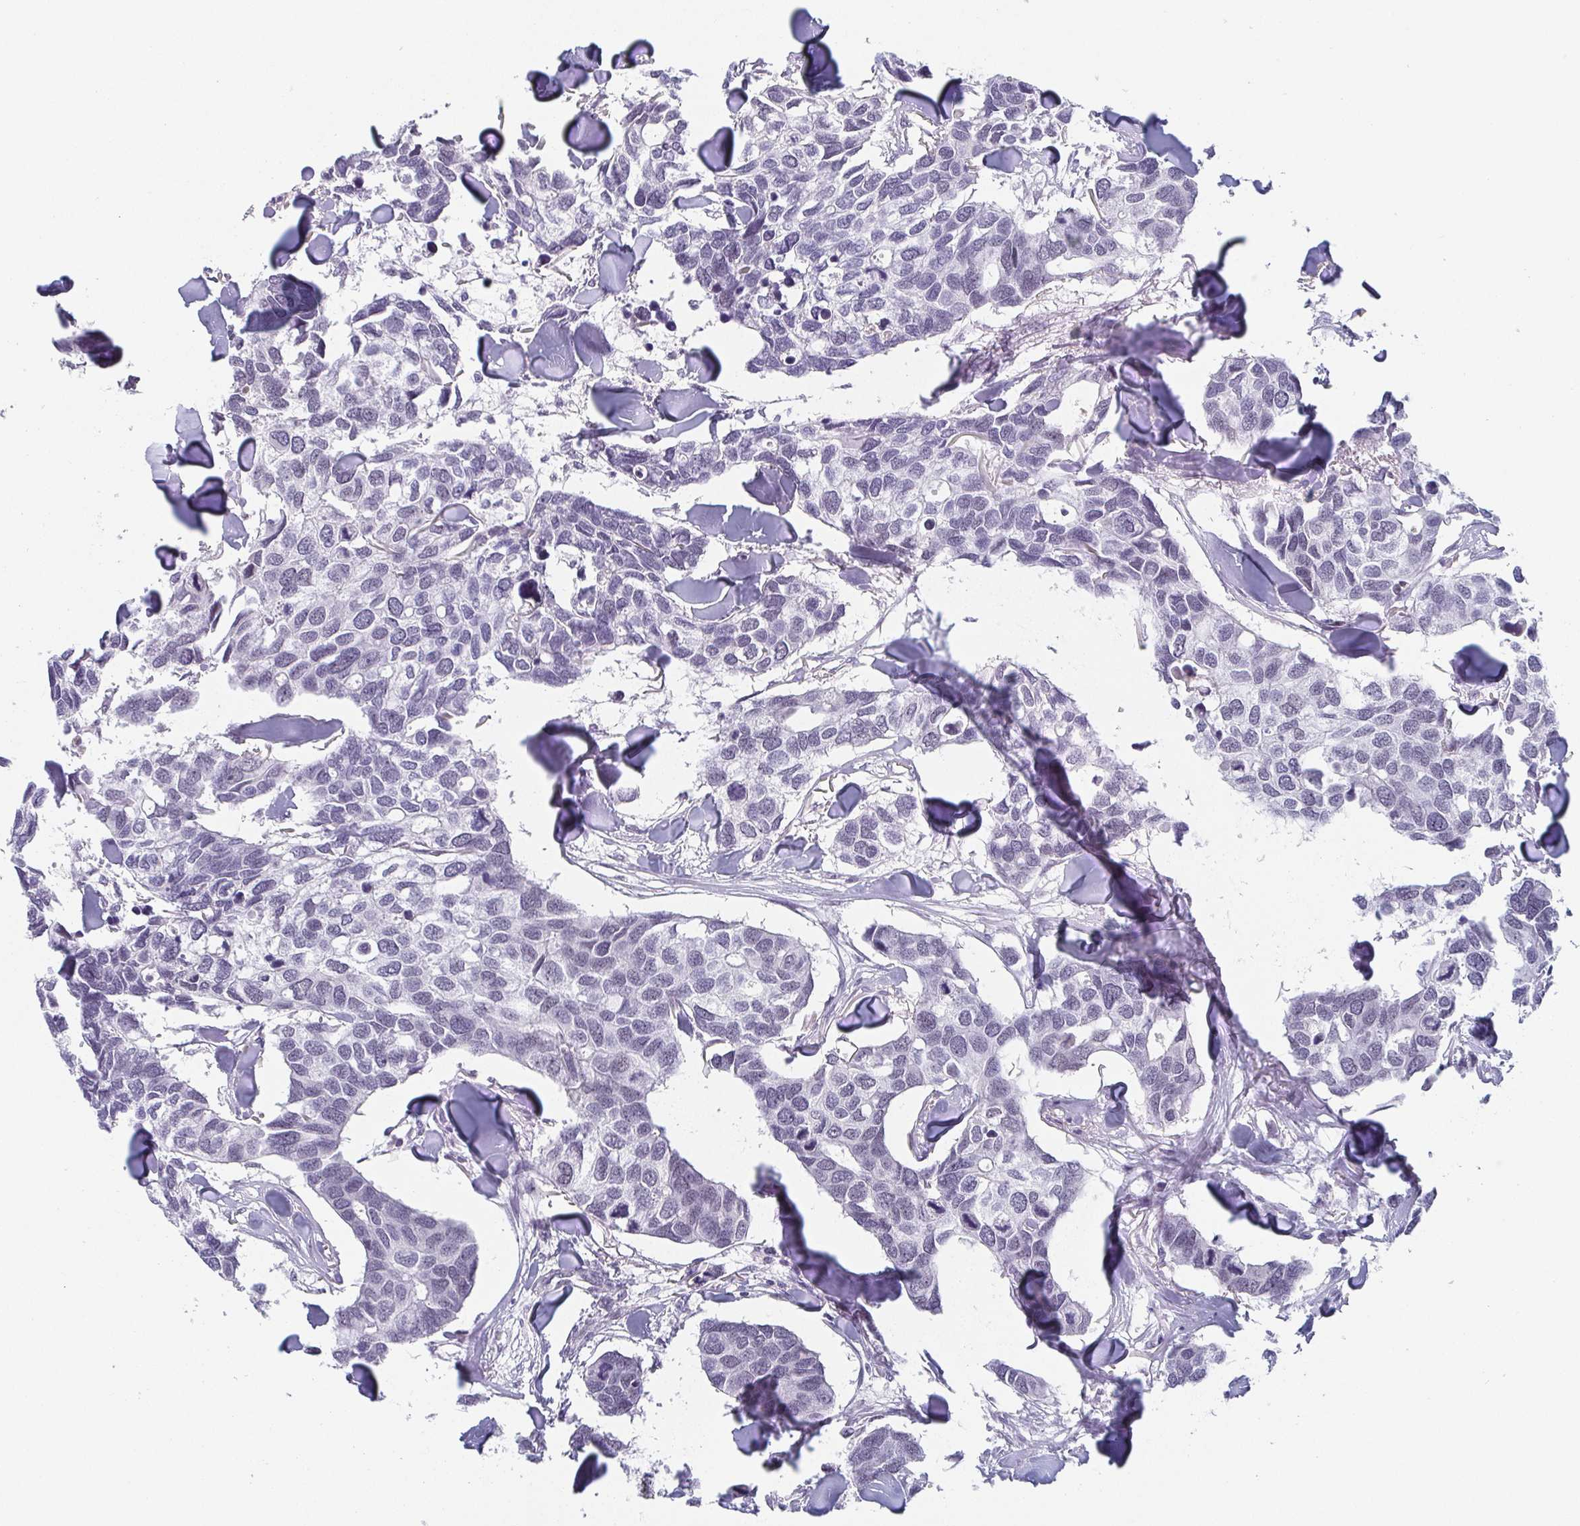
{"staining": {"intensity": "negative", "quantity": "none", "location": "none"}, "tissue": "breast cancer", "cell_type": "Tumor cells", "image_type": "cancer", "snomed": [{"axis": "morphology", "description": "Duct carcinoma"}, {"axis": "topography", "description": "Breast"}], "caption": "Human breast cancer stained for a protein using immunohistochemistry exhibits no staining in tumor cells.", "gene": "EXOSC7", "patient": {"sex": "female", "age": 83}}